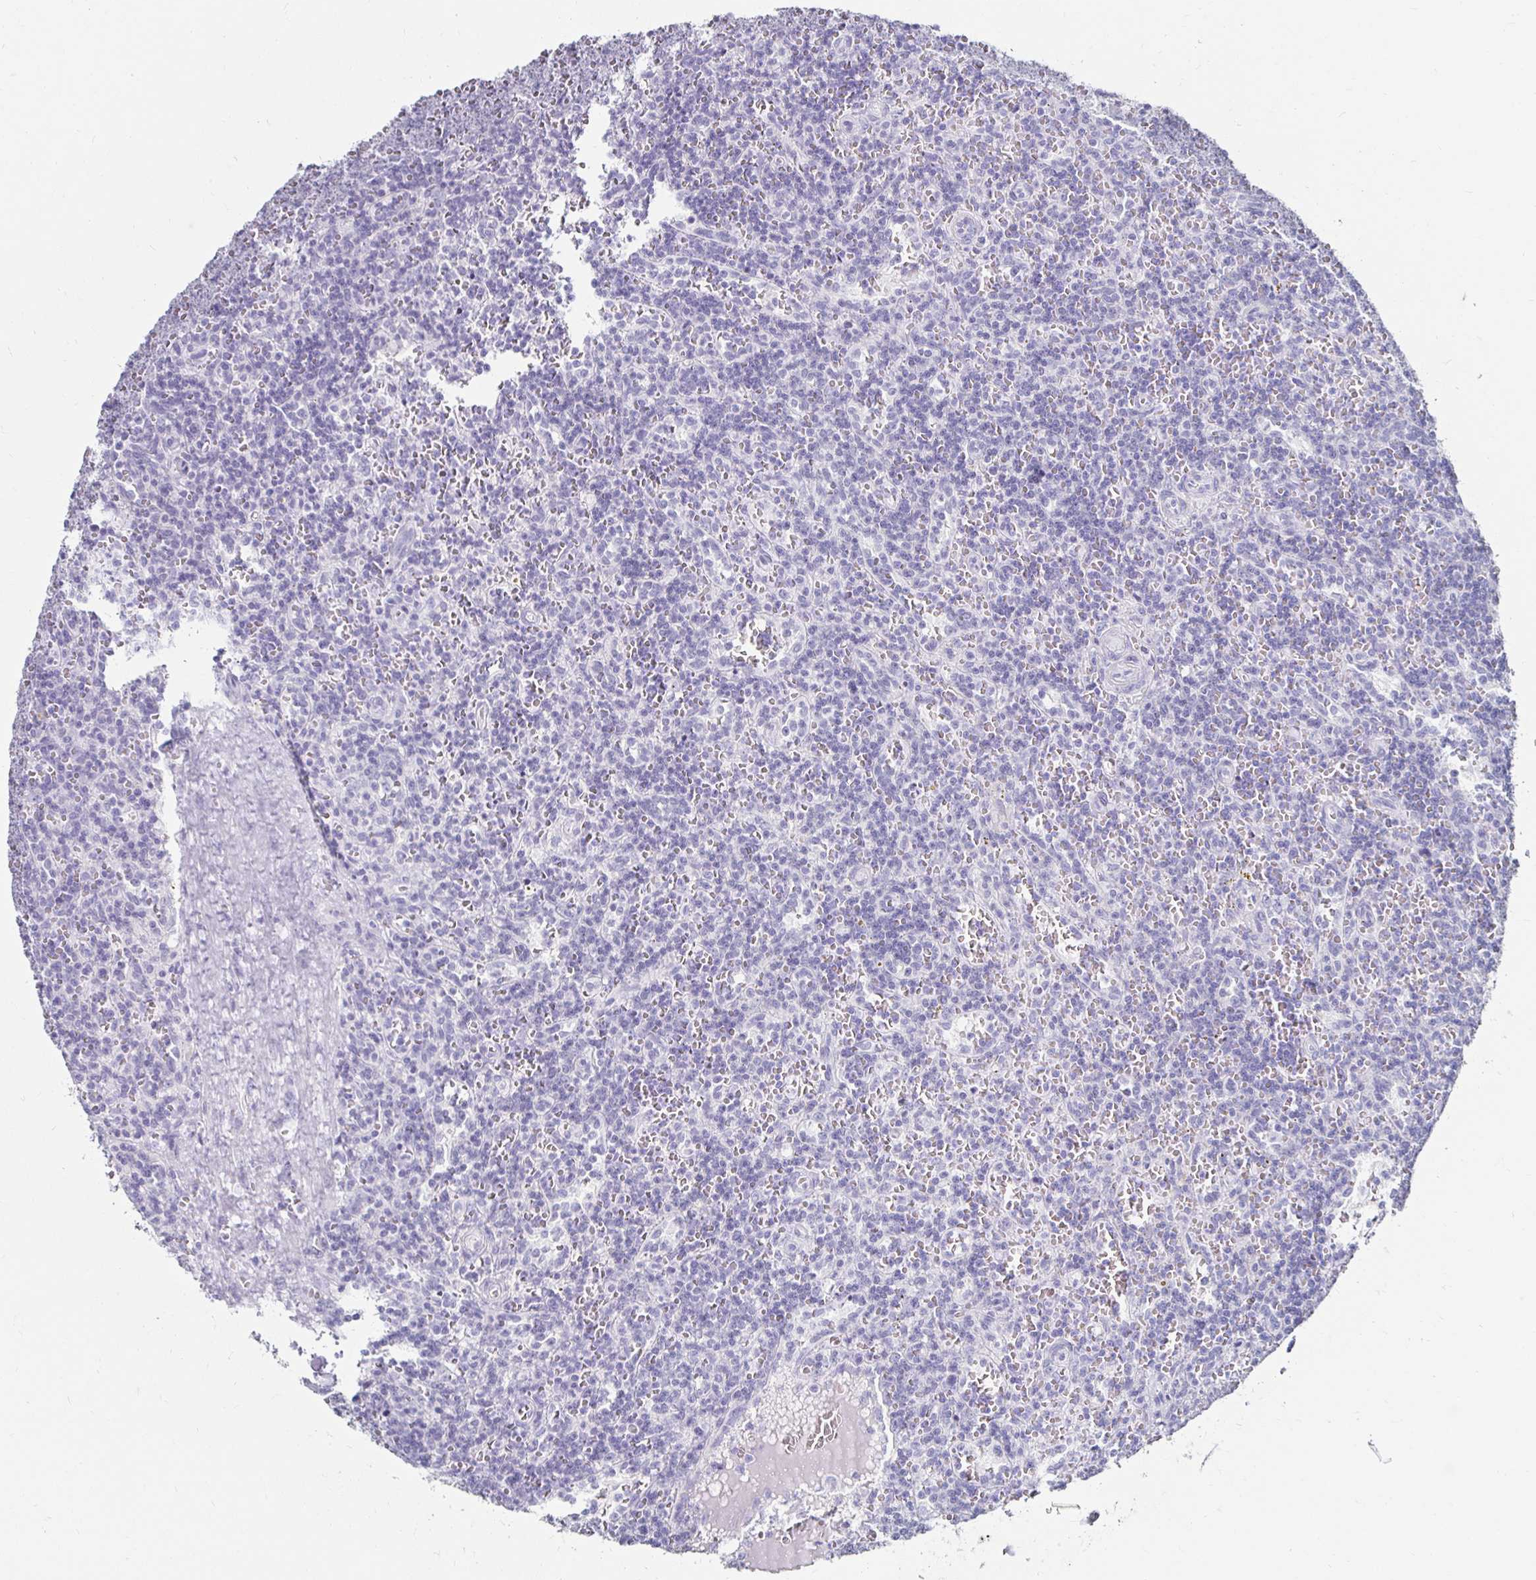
{"staining": {"intensity": "negative", "quantity": "none", "location": "none"}, "tissue": "lymphoma", "cell_type": "Tumor cells", "image_type": "cancer", "snomed": [{"axis": "morphology", "description": "Malignant lymphoma, non-Hodgkin's type, Low grade"}, {"axis": "topography", "description": "Spleen"}], "caption": "IHC photomicrograph of neoplastic tissue: lymphoma stained with DAB exhibits no significant protein positivity in tumor cells. Brightfield microscopy of immunohistochemistry (IHC) stained with DAB (3,3'-diaminobenzidine) (brown) and hematoxylin (blue), captured at high magnification.", "gene": "TOMM34", "patient": {"sex": "male", "age": 73}}